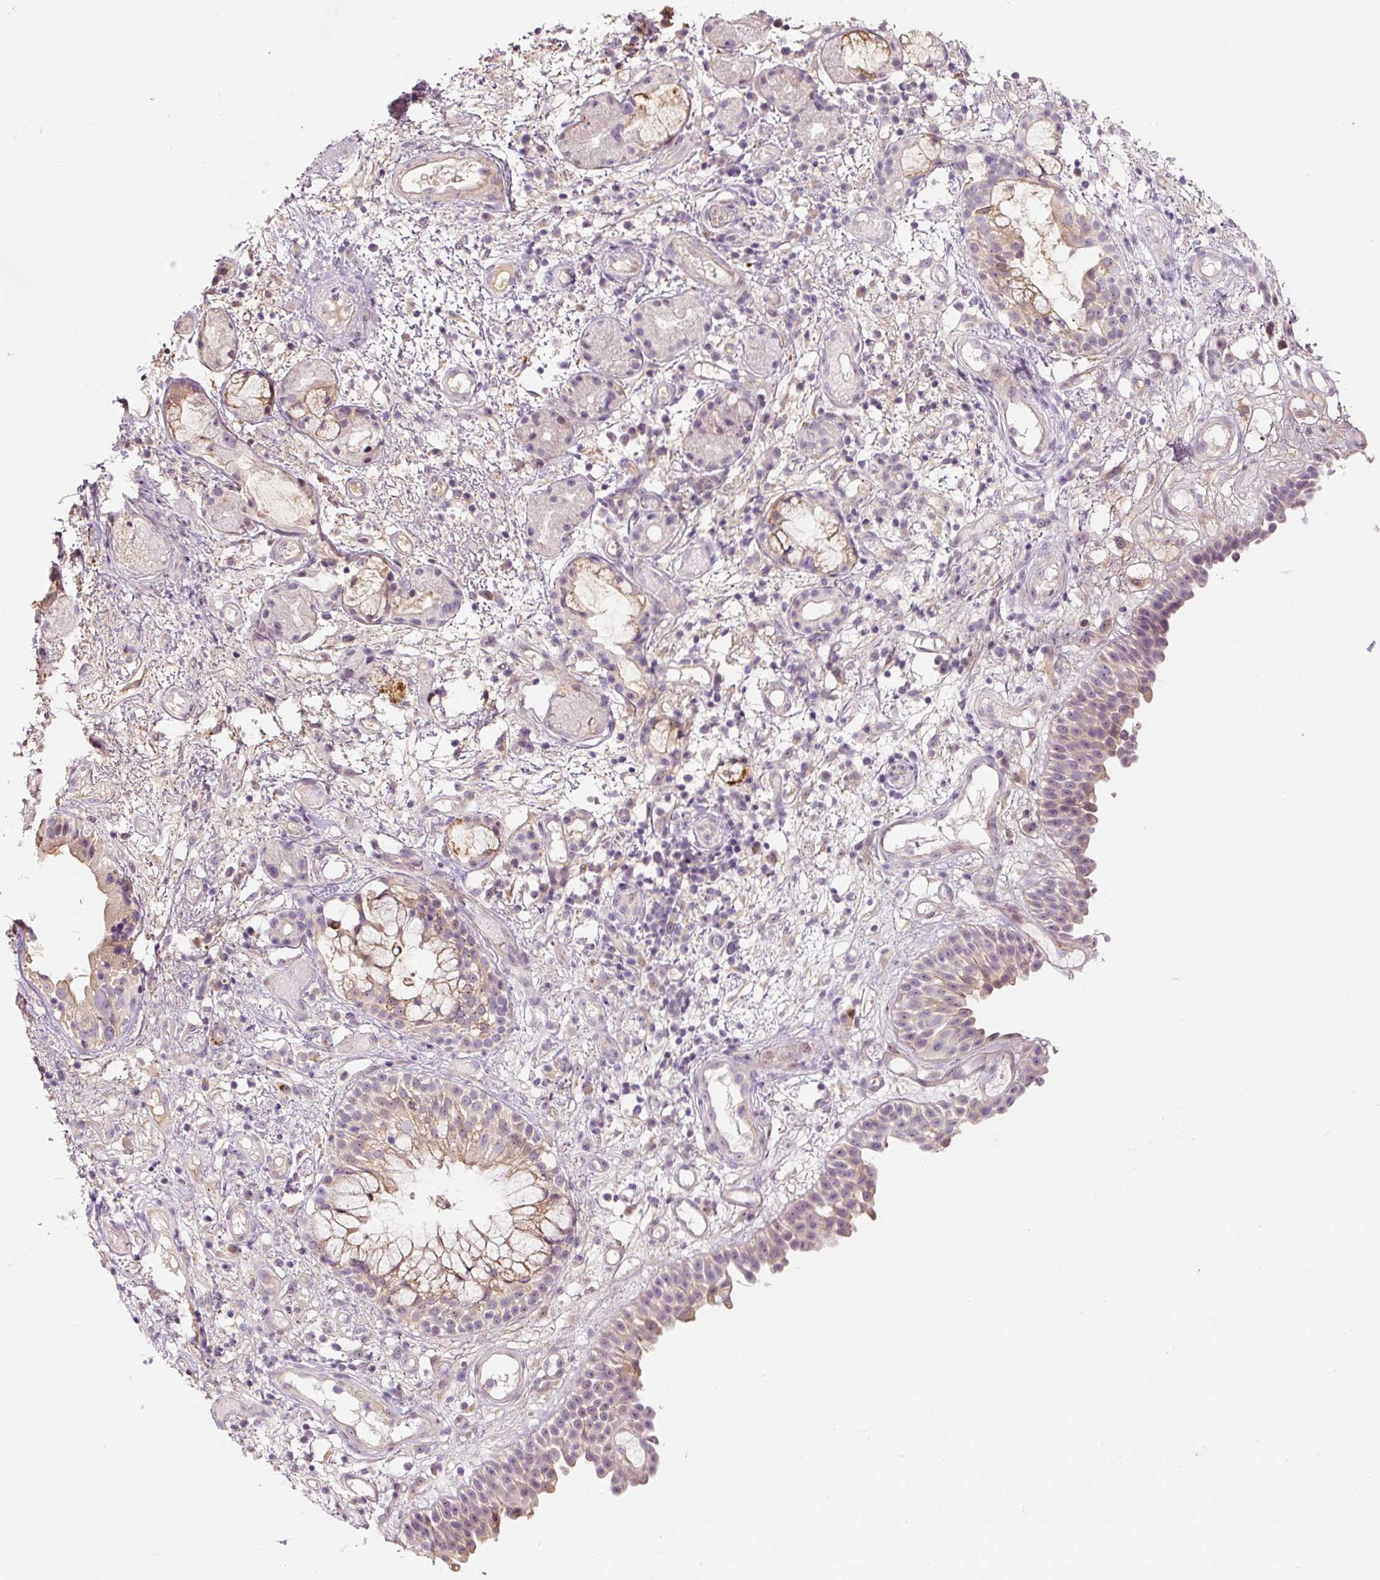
{"staining": {"intensity": "weak", "quantity": "25%-75%", "location": "cytoplasmic/membranous,nuclear"}, "tissue": "nasopharynx", "cell_type": "Respiratory epithelial cells", "image_type": "normal", "snomed": [{"axis": "morphology", "description": "Normal tissue, NOS"}, {"axis": "morphology", "description": "Inflammation, NOS"}, {"axis": "topography", "description": "Nasopharynx"}], "caption": "Immunohistochemical staining of benign human nasopharynx reveals low levels of weak cytoplasmic/membranous,nuclear expression in approximately 25%-75% of respiratory epithelial cells.", "gene": "PWWP3B", "patient": {"sex": "male", "age": 54}}